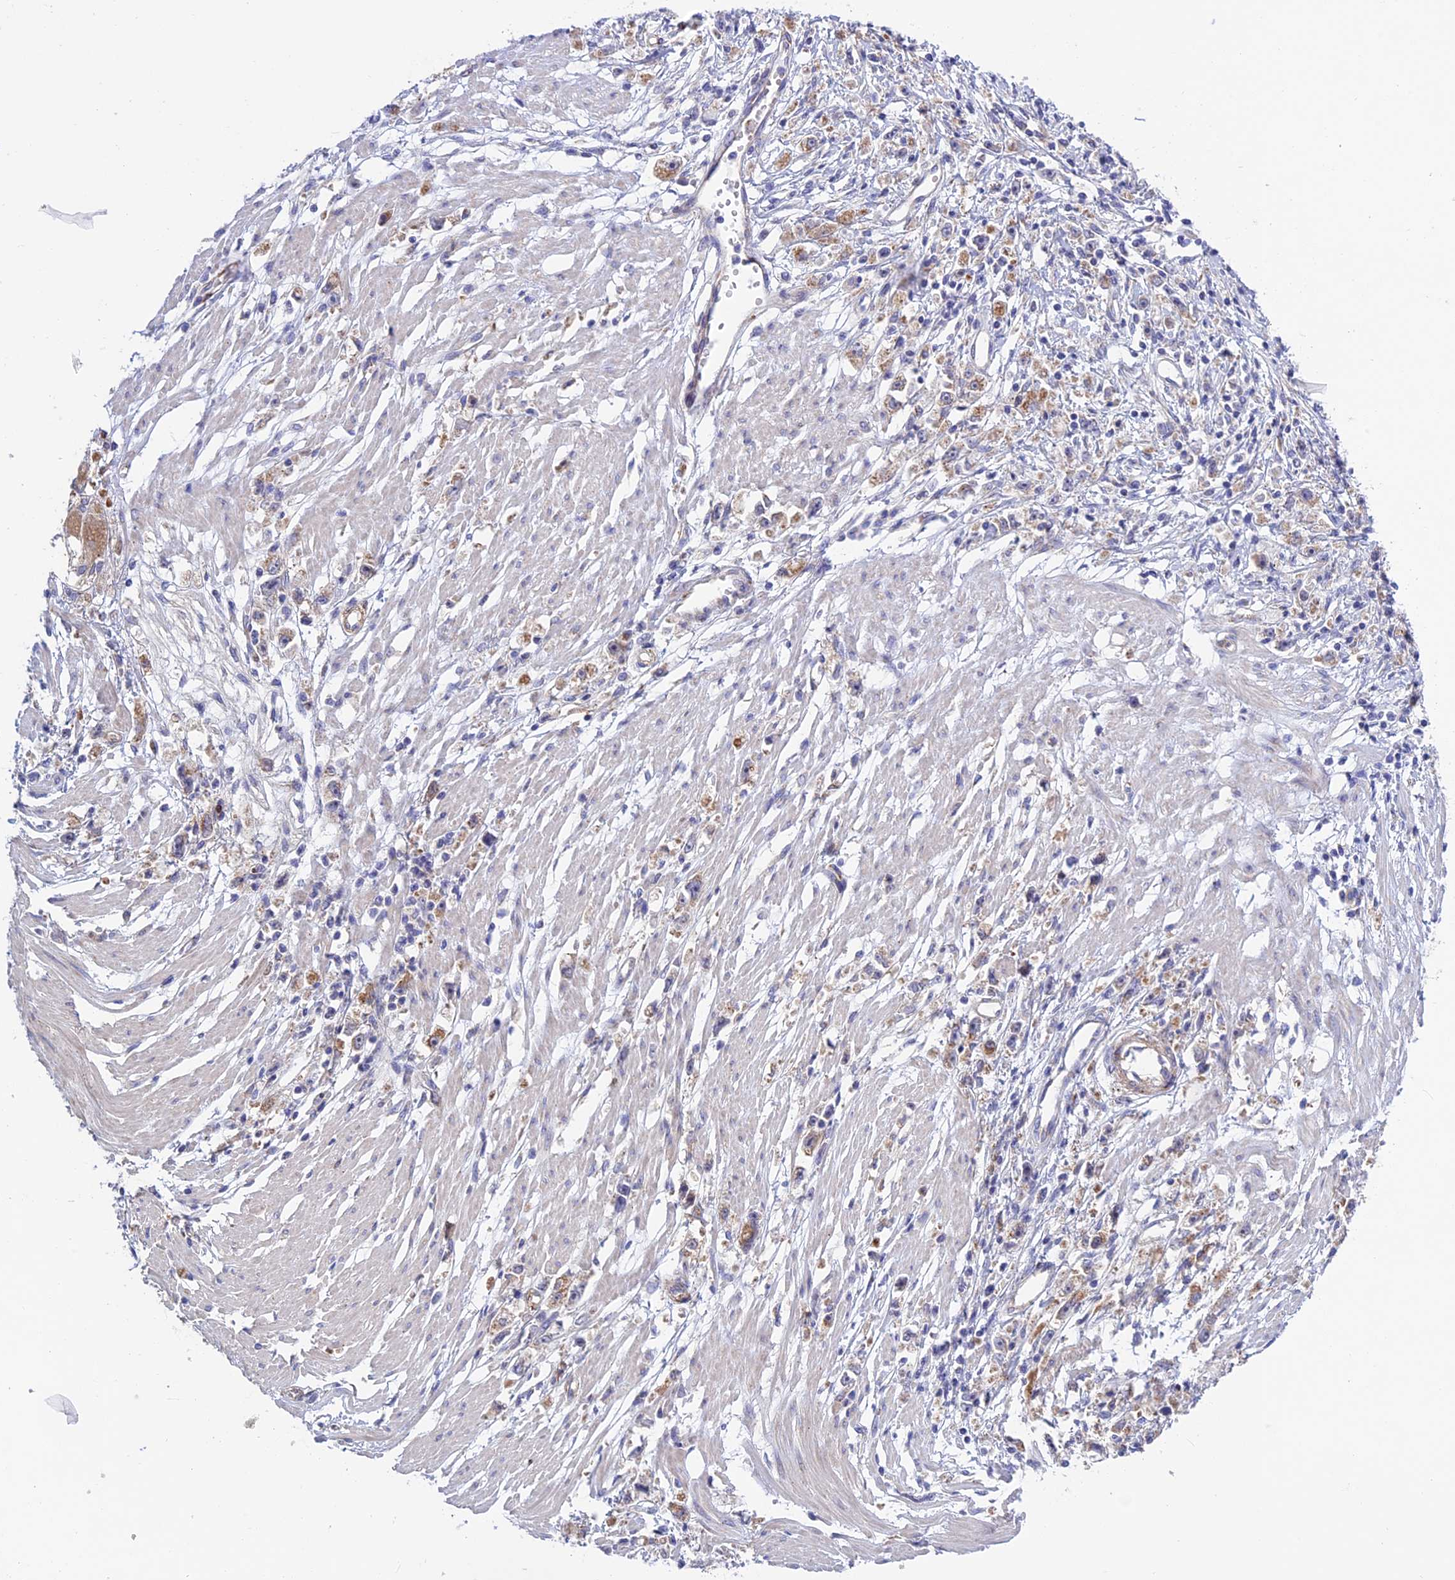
{"staining": {"intensity": "weak", "quantity": ">75%", "location": "cytoplasmic/membranous"}, "tissue": "stomach cancer", "cell_type": "Tumor cells", "image_type": "cancer", "snomed": [{"axis": "morphology", "description": "Adenocarcinoma, NOS"}, {"axis": "topography", "description": "Stomach"}], "caption": "The image displays a brown stain indicating the presence of a protein in the cytoplasmic/membranous of tumor cells in adenocarcinoma (stomach). (Stains: DAB in brown, nuclei in blue, Microscopy: brightfield microscopy at high magnification).", "gene": "ETFDH", "patient": {"sex": "female", "age": 59}}